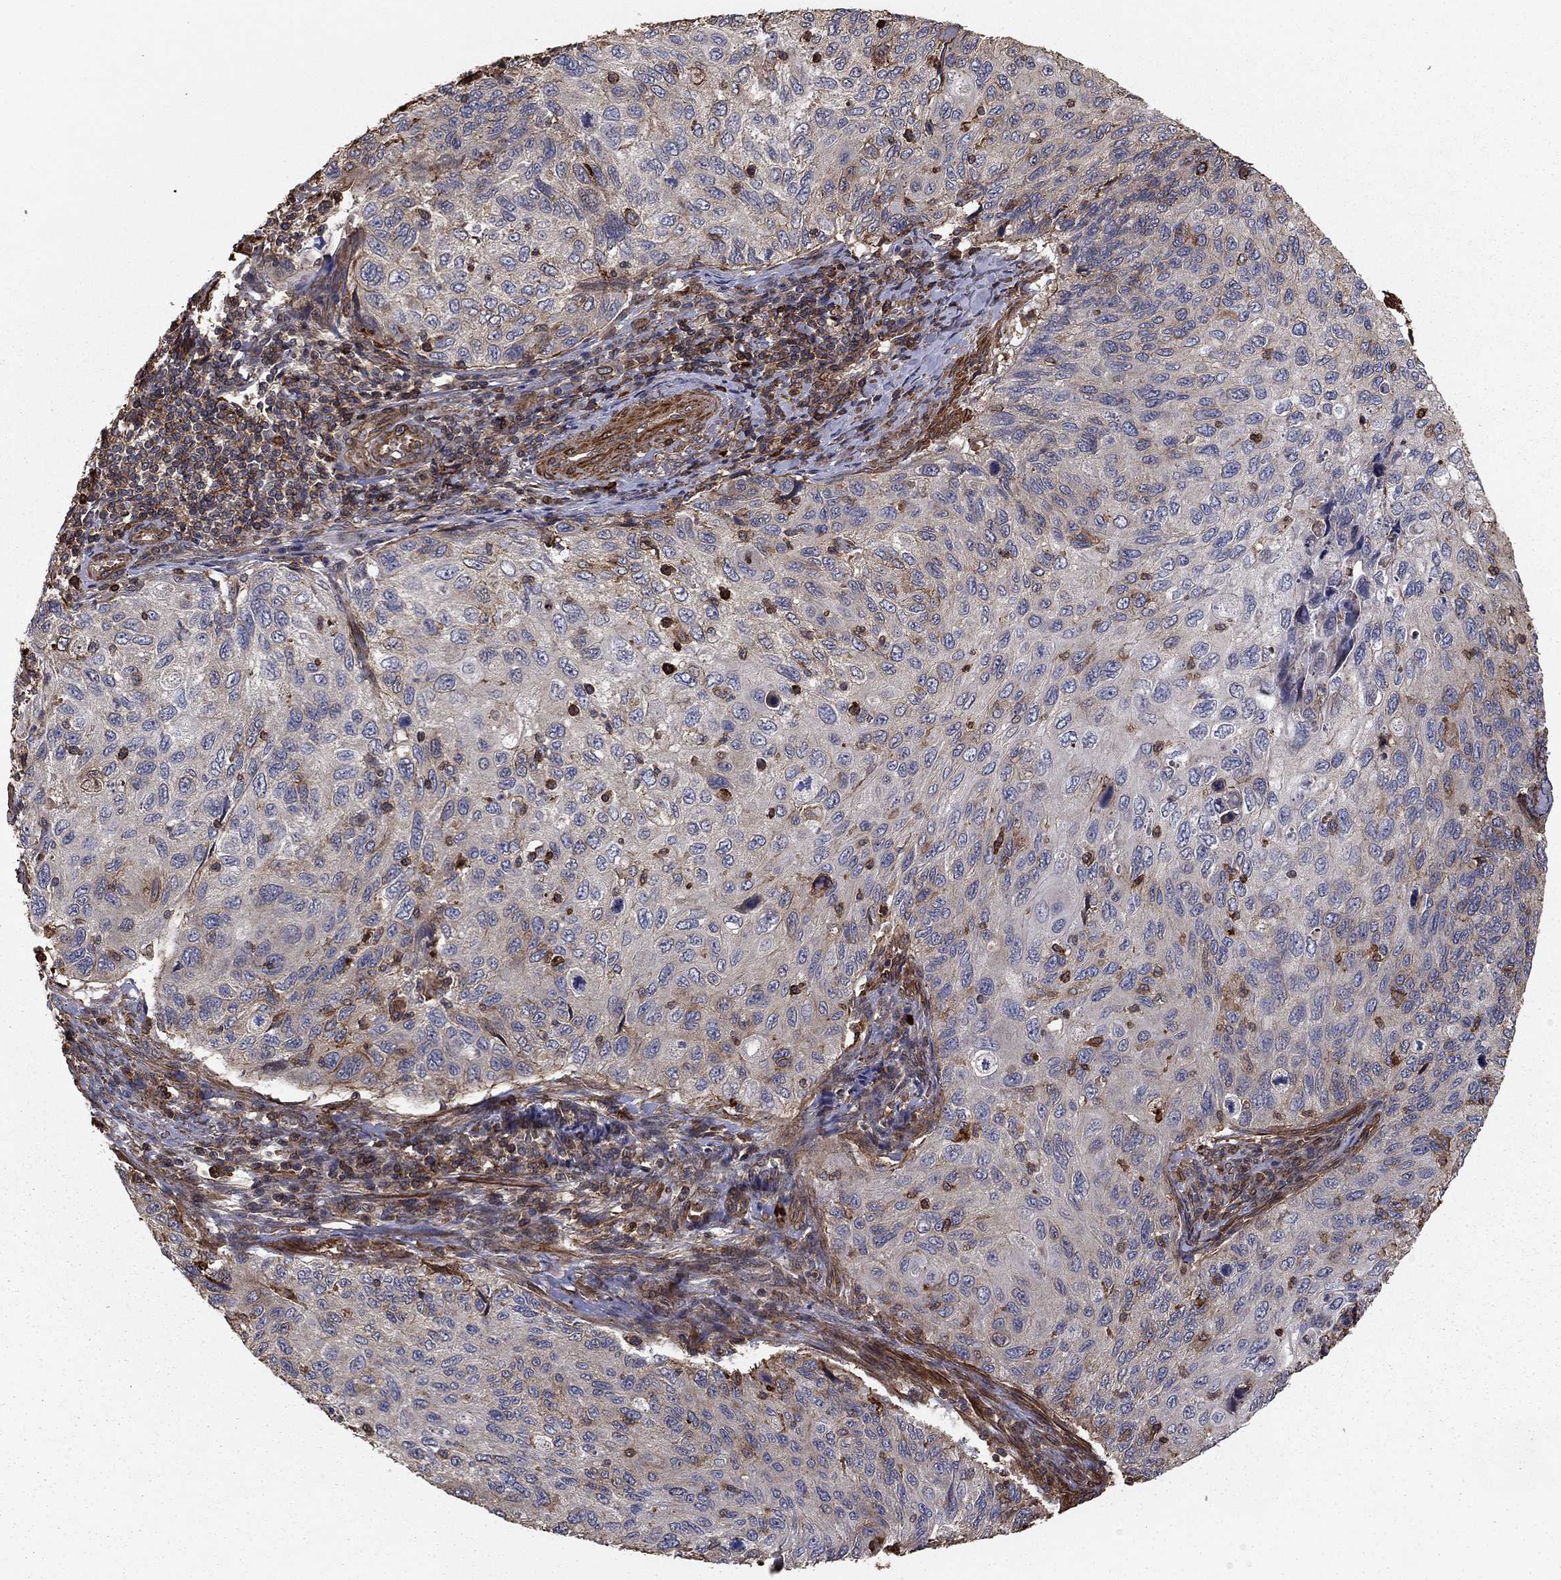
{"staining": {"intensity": "negative", "quantity": "none", "location": "none"}, "tissue": "cervical cancer", "cell_type": "Tumor cells", "image_type": "cancer", "snomed": [{"axis": "morphology", "description": "Squamous cell carcinoma, NOS"}, {"axis": "topography", "description": "Cervix"}], "caption": "Tumor cells show no significant staining in cervical squamous cell carcinoma.", "gene": "HABP4", "patient": {"sex": "female", "age": 70}}